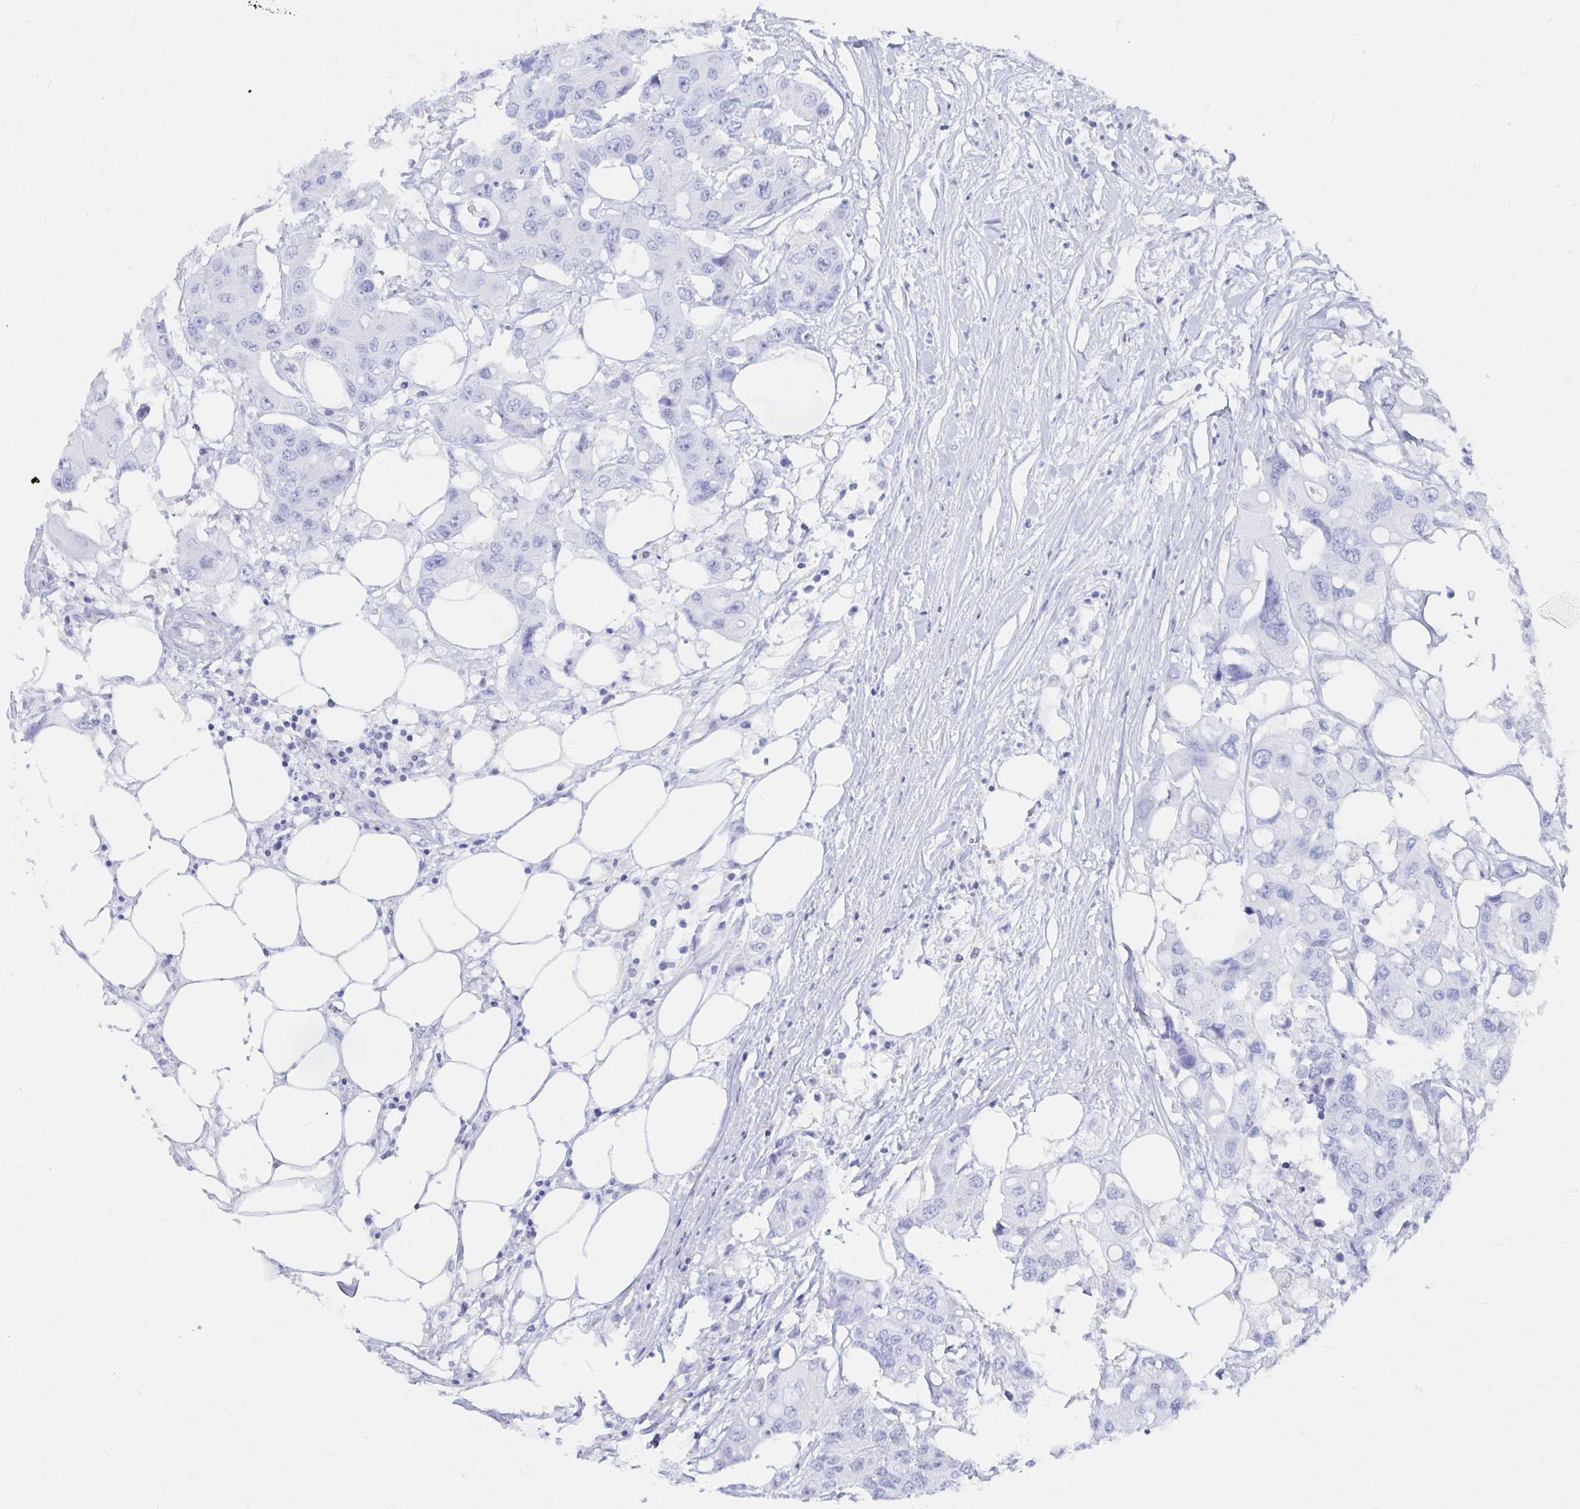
{"staining": {"intensity": "negative", "quantity": "none", "location": "none"}, "tissue": "colorectal cancer", "cell_type": "Tumor cells", "image_type": "cancer", "snomed": [{"axis": "morphology", "description": "Adenocarcinoma, NOS"}, {"axis": "topography", "description": "Colon"}], "caption": "DAB immunohistochemical staining of human colorectal cancer (adenocarcinoma) reveals no significant expression in tumor cells. (IHC, brightfield microscopy, high magnification).", "gene": "CA9", "patient": {"sex": "male", "age": 77}}